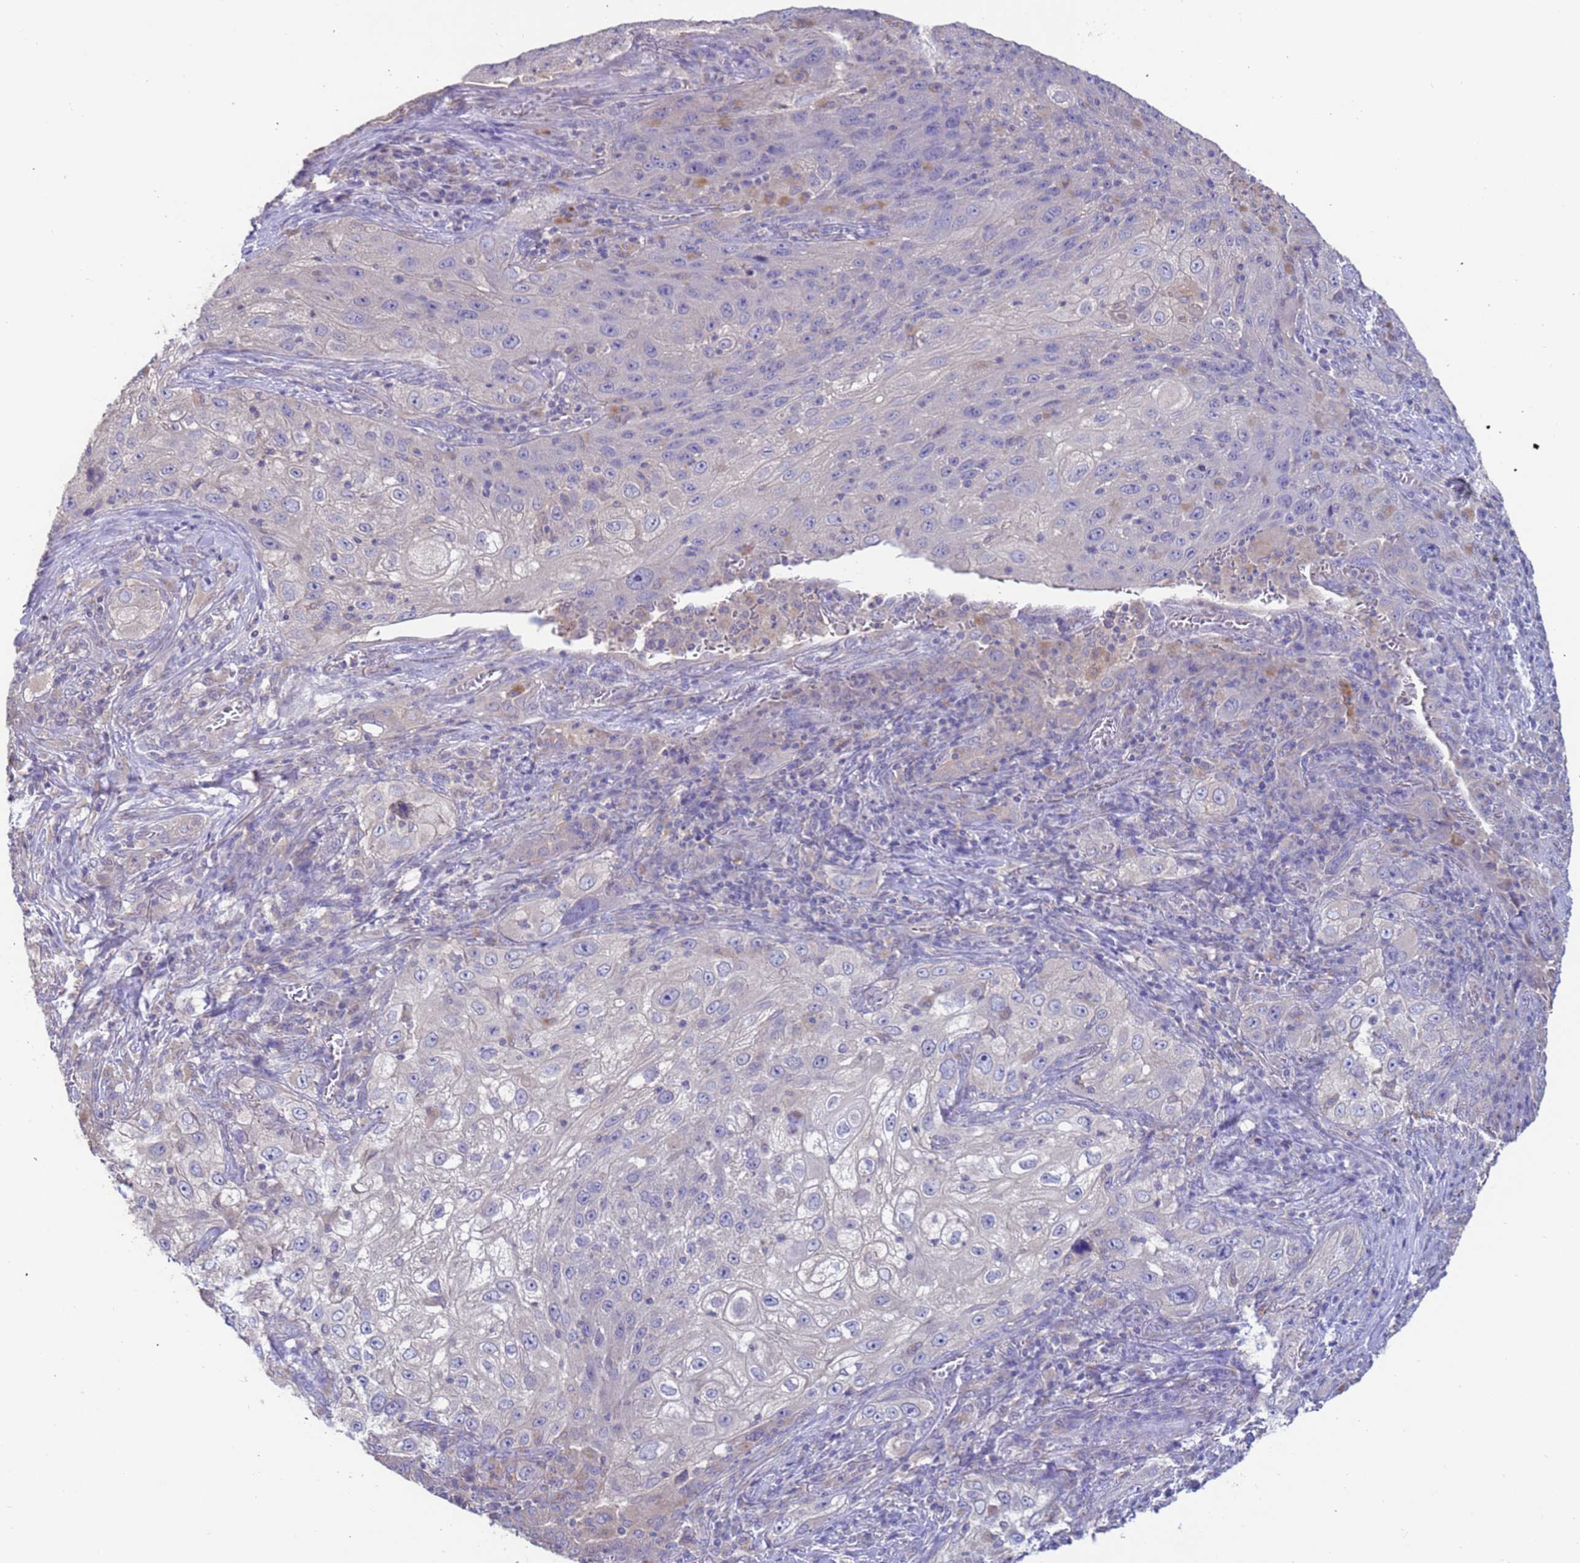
{"staining": {"intensity": "negative", "quantity": "none", "location": "none"}, "tissue": "lung cancer", "cell_type": "Tumor cells", "image_type": "cancer", "snomed": [{"axis": "morphology", "description": "Squamous cell carcinoma, NOS"}, {"axis": "topography", "description": "Lung"}], "caption": "Tumor cells show no significant protein positivity in lung cancer.", "gene": "SRL", "patient": {"sex": "female", "age": 69}}